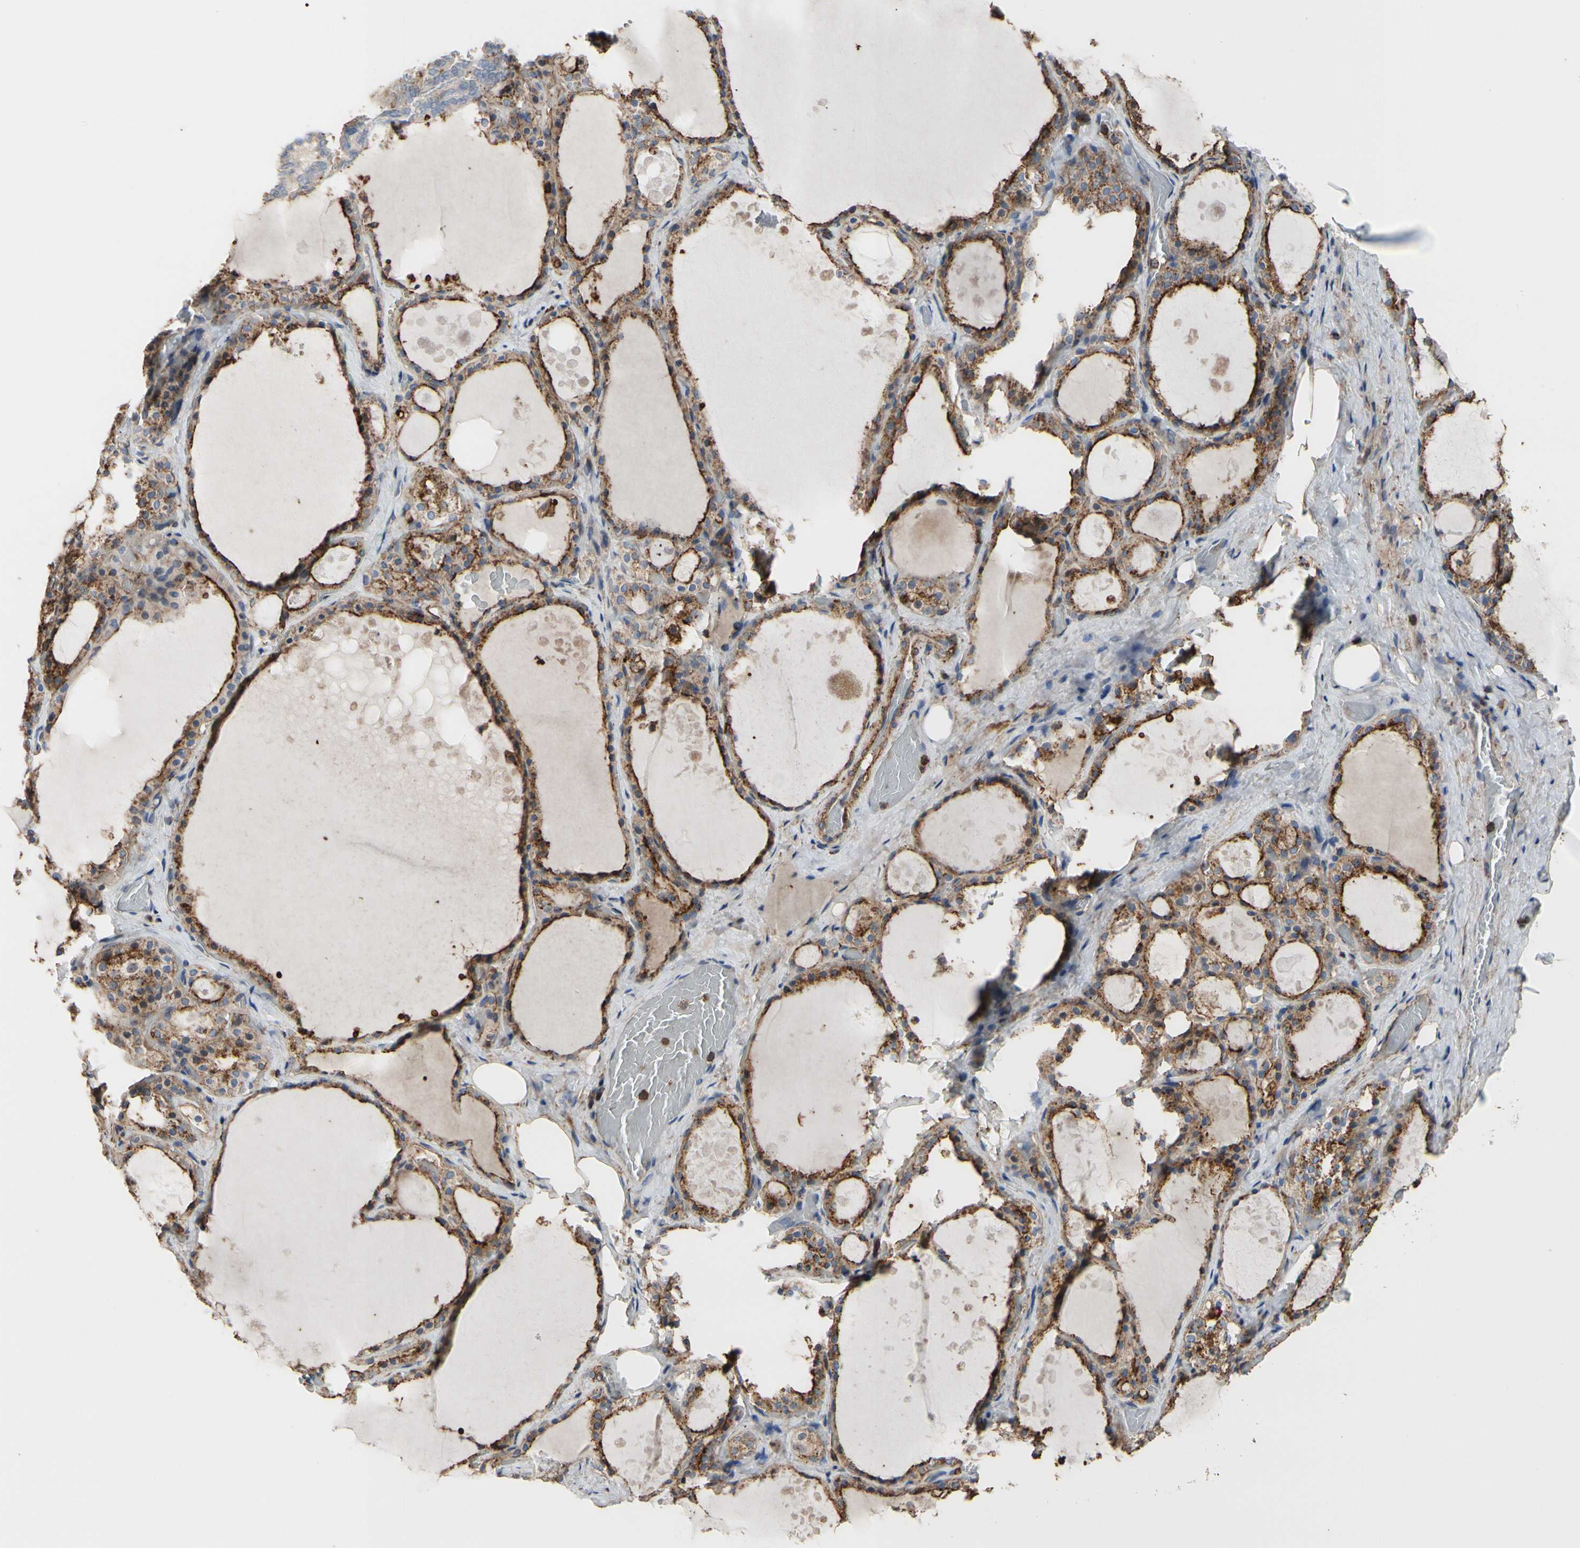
{"staining": {"intensity": "moderate", "quantity": ">75%", "location": "cytoplasmic/membranous"}, "tissue": "thyroid gland", "cell_type": "Glandular cells", "image_type": "normal", "snomed": [{"axis": "morphology", "description": "Normal tissue, NOS"}, {"axis": "topography", "description": "Thyroid gland"}], "caption": "High-magnification brightfield microscopy of unremarkable thyroid gland stained with DAB (3,3'-diaminobenzidine) (brown) and counterstained with hematoxylin (blue). glandular cells exhibit moderate cytoplasmic/membranous positivity is identified in approximately>75% of cells.", "gene": "ANXA6", "patient": {"sex": "male", "age": 61}}